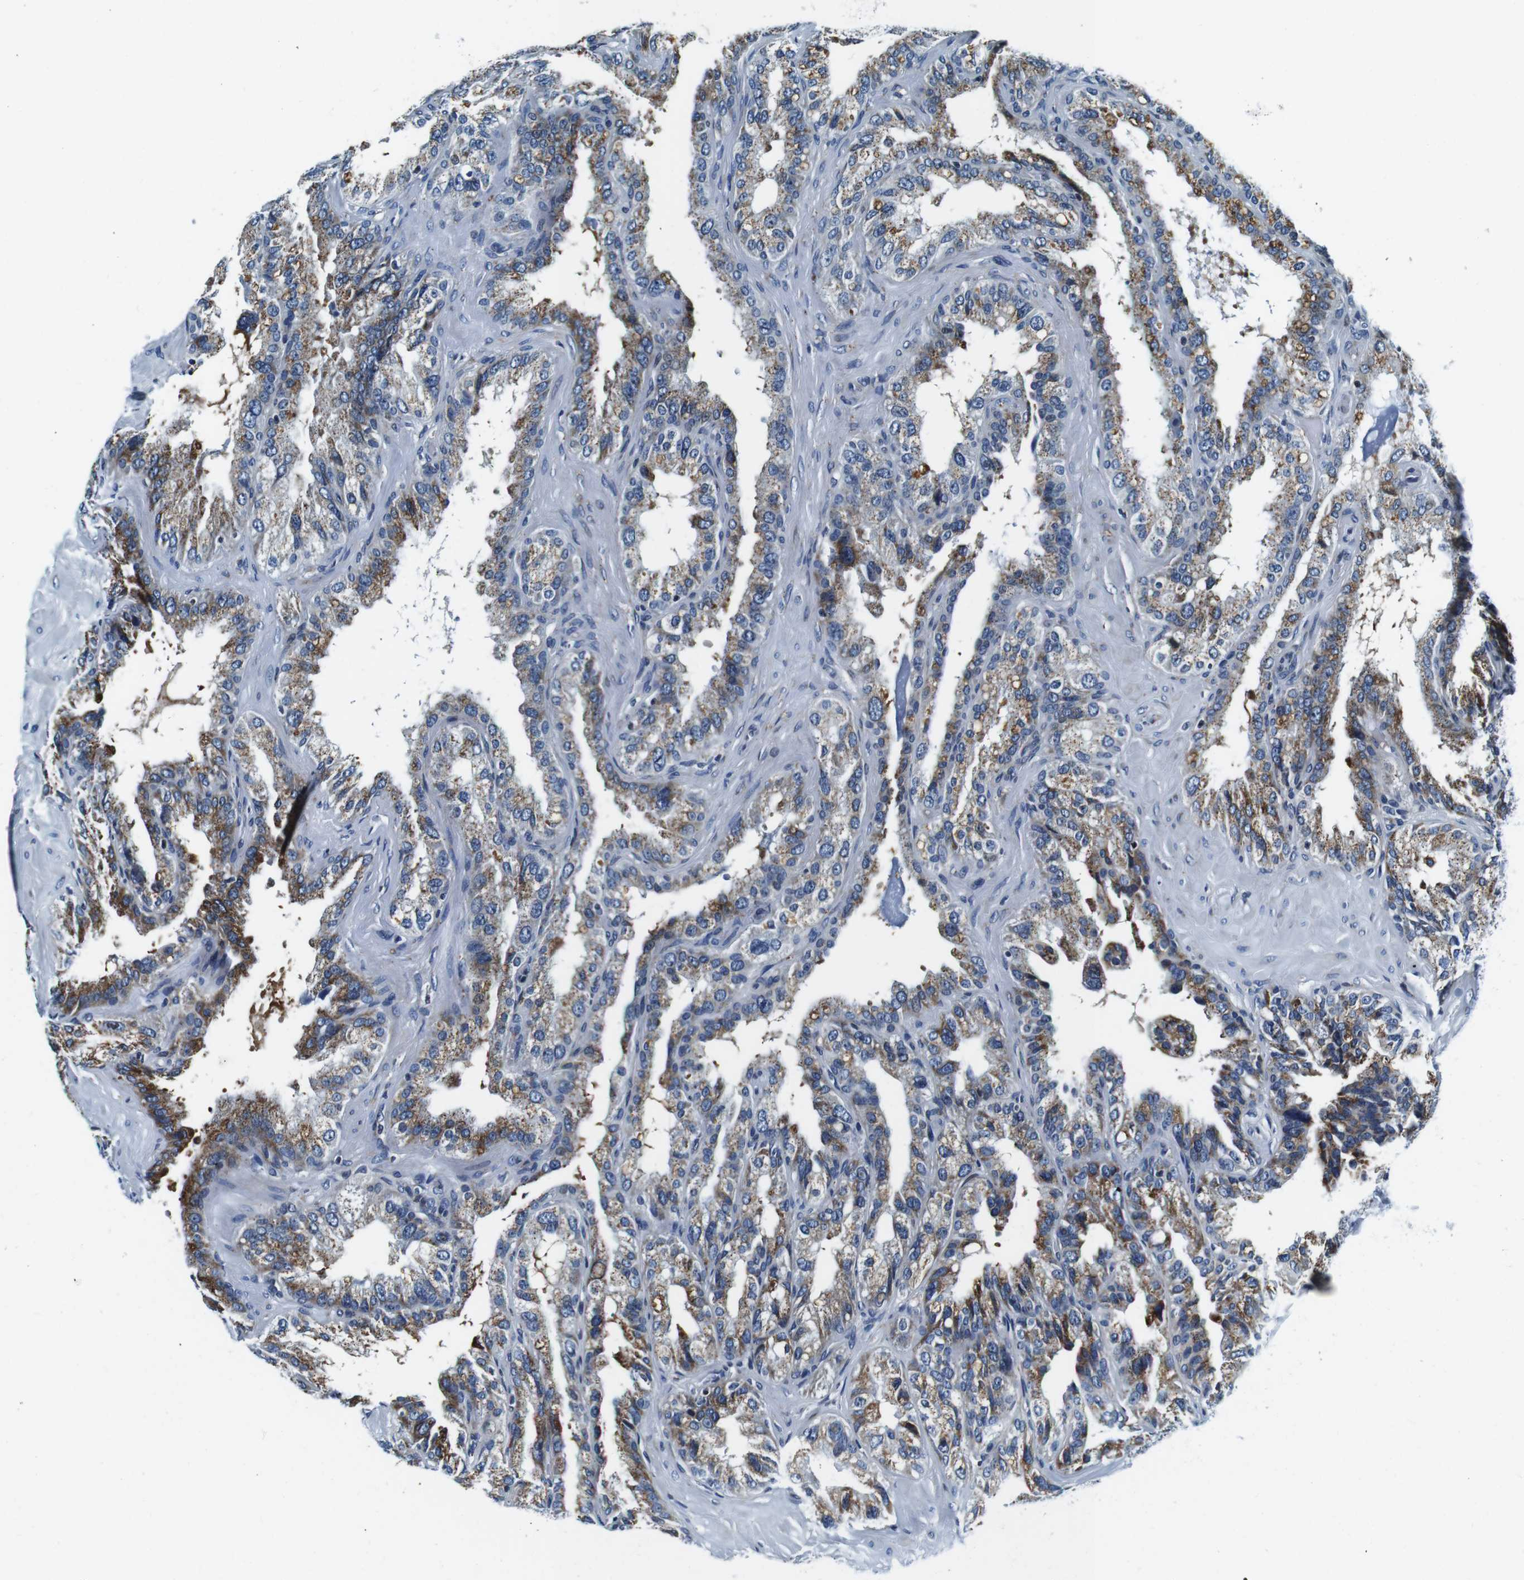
{"staining": {"intensity": "moderate", "quantity": ">75%", "location": "cytoplasmic/membranous"}, "tissue": "seminal vesicle", "cell_type": "Glandular cells", "image_type": "normal", "snomed": [{"axis": "morphology", "description": "Normal tissue, NOS"}, {"axis": "topography", "description": "Seminal veicle"}], "caption": "Protein staining by immunohistochemistry reveals moderate cytoplasmic/membranous staining in about >75% of glandular cells in normal seminal vesicle.", "gene": "FAR2", "patient": {"sex": "male", "age": 68}}